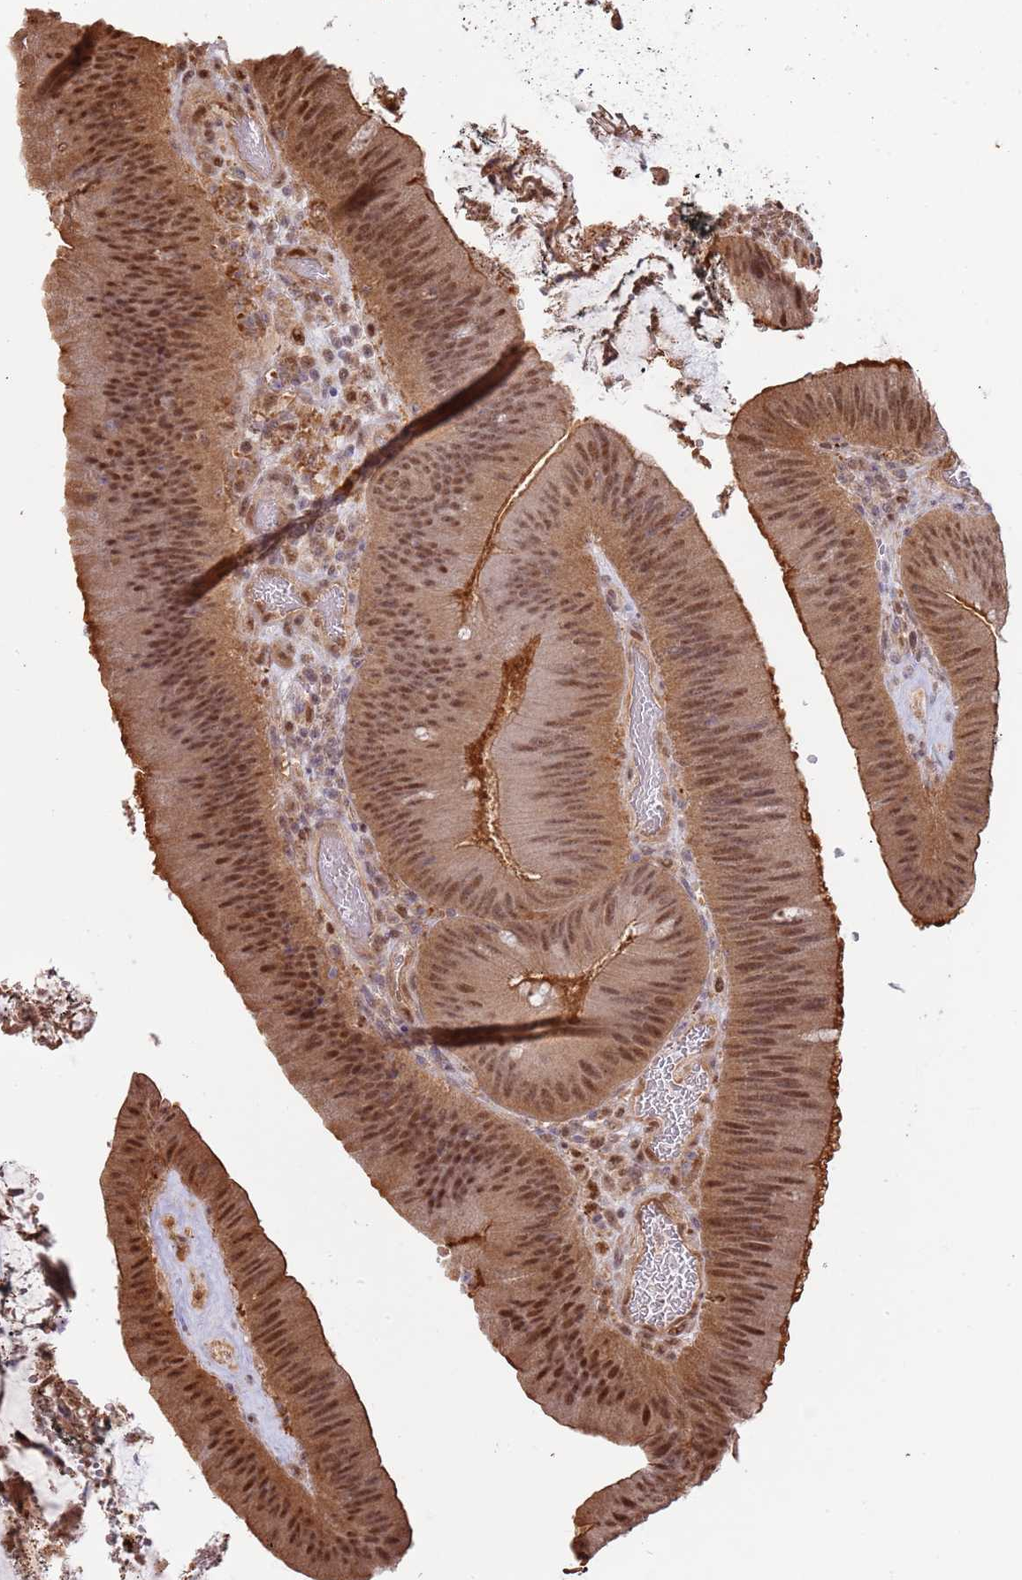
{"staining": {"intensity": "moderate", "quantity": ">75%", "location": "cytoplasmic/membranous,nuclear"}, "tissue": "colorectal cancer", "cell_type": "Tumor cells", "image_type": "cancer", "snomed": [{"axis": "morphology", "description": "Adenocarcinoma, NOS"}, {"axis": "topography", "description": "Colon"}], "caption": "Moderate cytoplasmic/membranous and nuclear protein staining is present in about >75% of tumor cells in colorectal cancer.", "gene": "PLSCR5", "patient": {"sex": "female", "age": 43}}